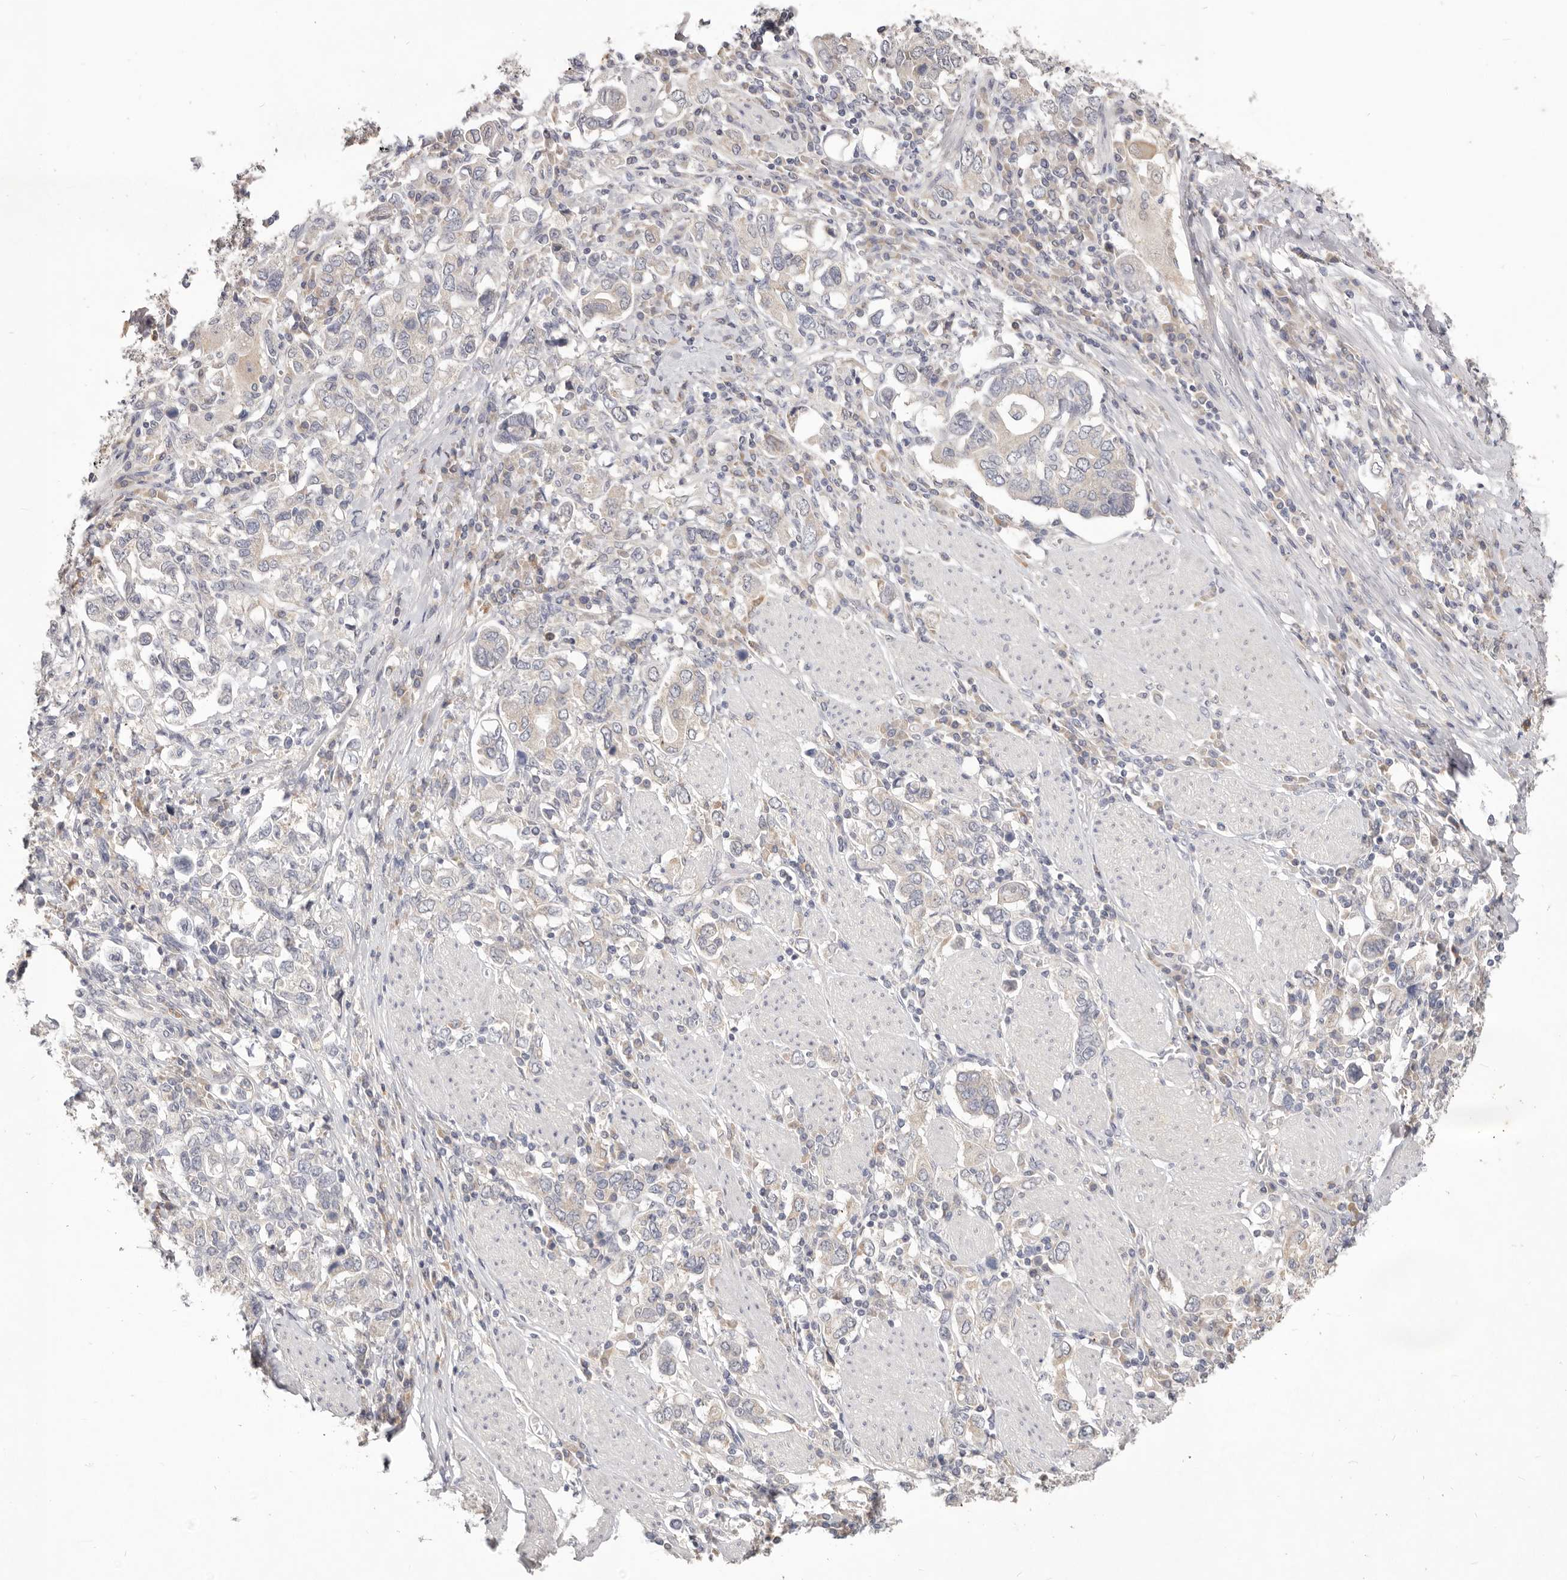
{"staining": {"intensity": "negative", "quantity": "none", "location": "none"}, "tissue": "stomach cancer", "cell_type": "Tumor cells", "image_type": "cancer", "snomed": [{"axis": "morphology", "description": "Adenocarcinoma, NOS"}, {"axis": "topography", "description": "Stomach, upper"}], "caption": "Tumor cells show no significant staining in adenocarcinoma (stomach).", "gene": "WDR77", "patient": {"sex": "male", "age": 62}}